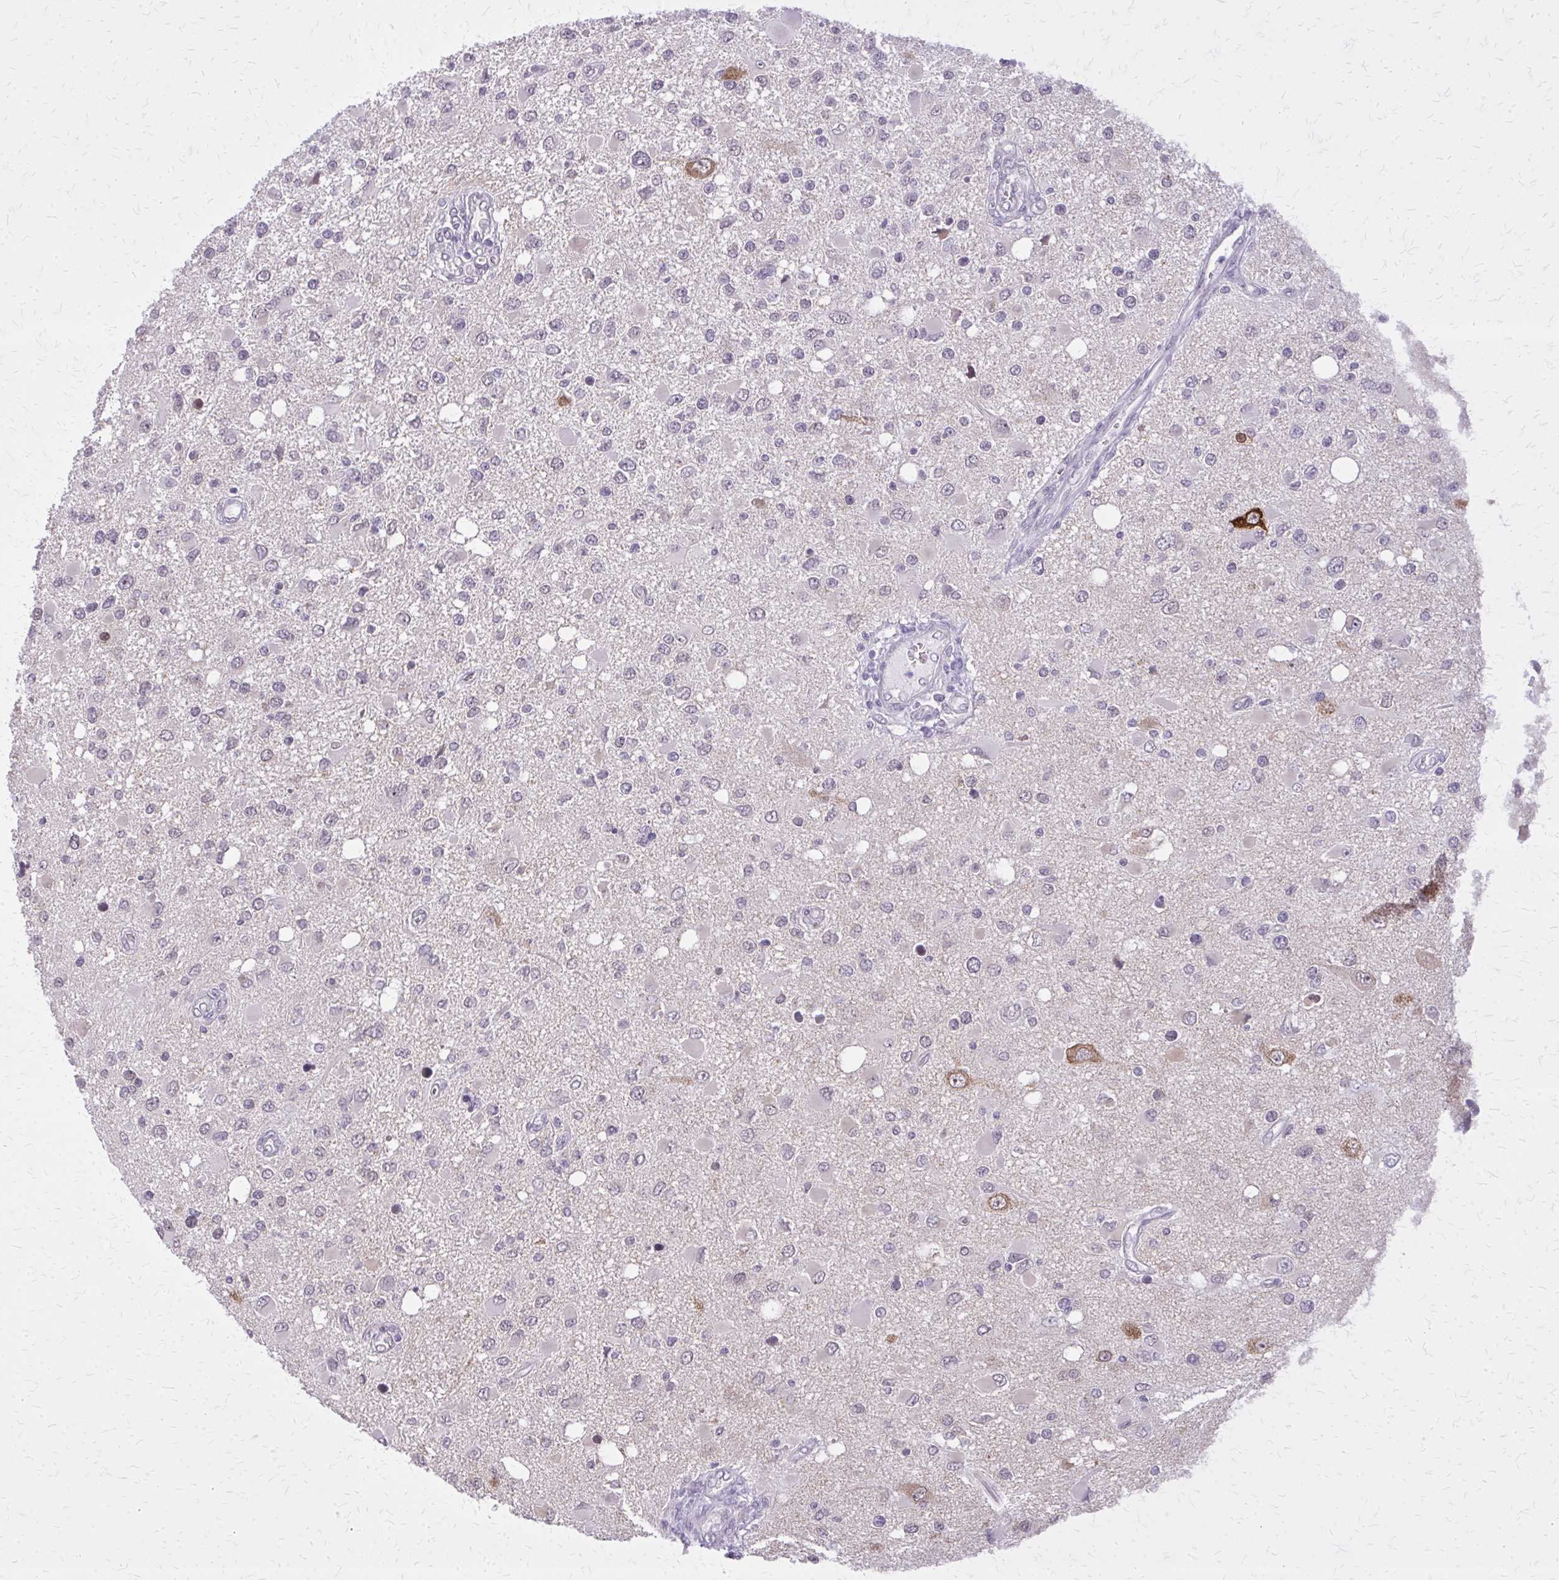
{"staining": {"intensity": "negative", "quantity": "none", "location": "none"}, "tissue": "glioma", "cell_type": "Tumor cells", "image_type": "cancer", "snomed": [{"axis": "morphology", "description": "Glioma, malignant, High grade"}, {"axis": "topography", "description": "Brain"}], "caption": "Protein analysis of glioma reveals no significant positivity in tumor cells. (Stains: DAB immunohistochemistry (IHC) with hematoxylin counter stain, Microscopy: brightfield microscopy at high magnification).", "gene": "PLCB1", "patient": {"sex": "male", "age": 53}}